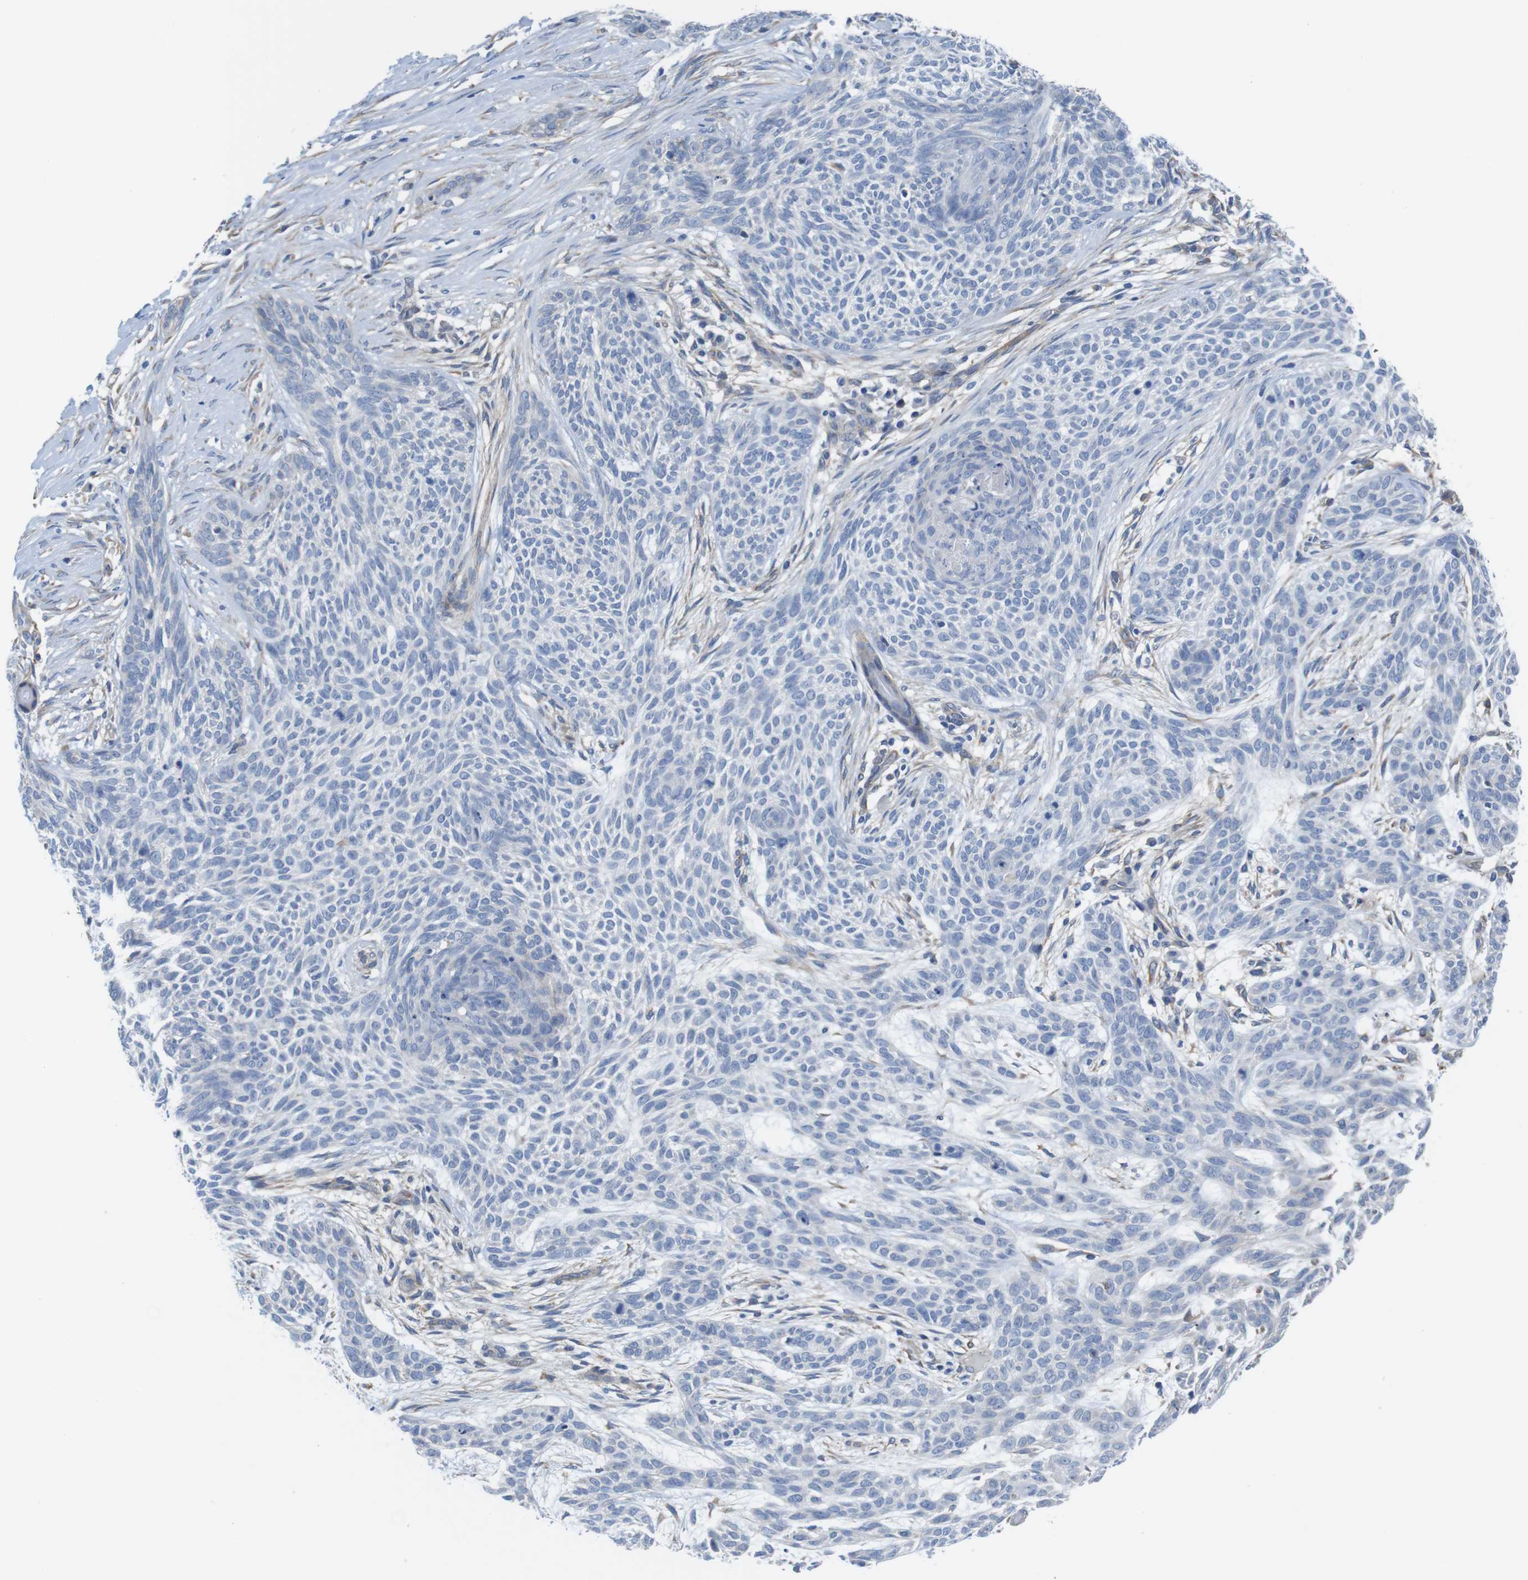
{"staining": {"intensity": "negative", "quantity": "none", "location": "none"}, "tissue": "skin cancer", "cell_type": "Tumor cells", "image_type": "cancer", "snomed": [{"axis": "morphology", "description": "Basal cell carcinoma"}, {"axis": "topography", "description": "Skin"}], "caption": "This histopathology image is of skin cancer stained with immunohistochemistry (IHC) to label a protein in brown with the nuclei are counter-stained blue. There is no expression in tumor cells.", "gene": "CDH8", "patient": {"sex": "female", "age": 59}}